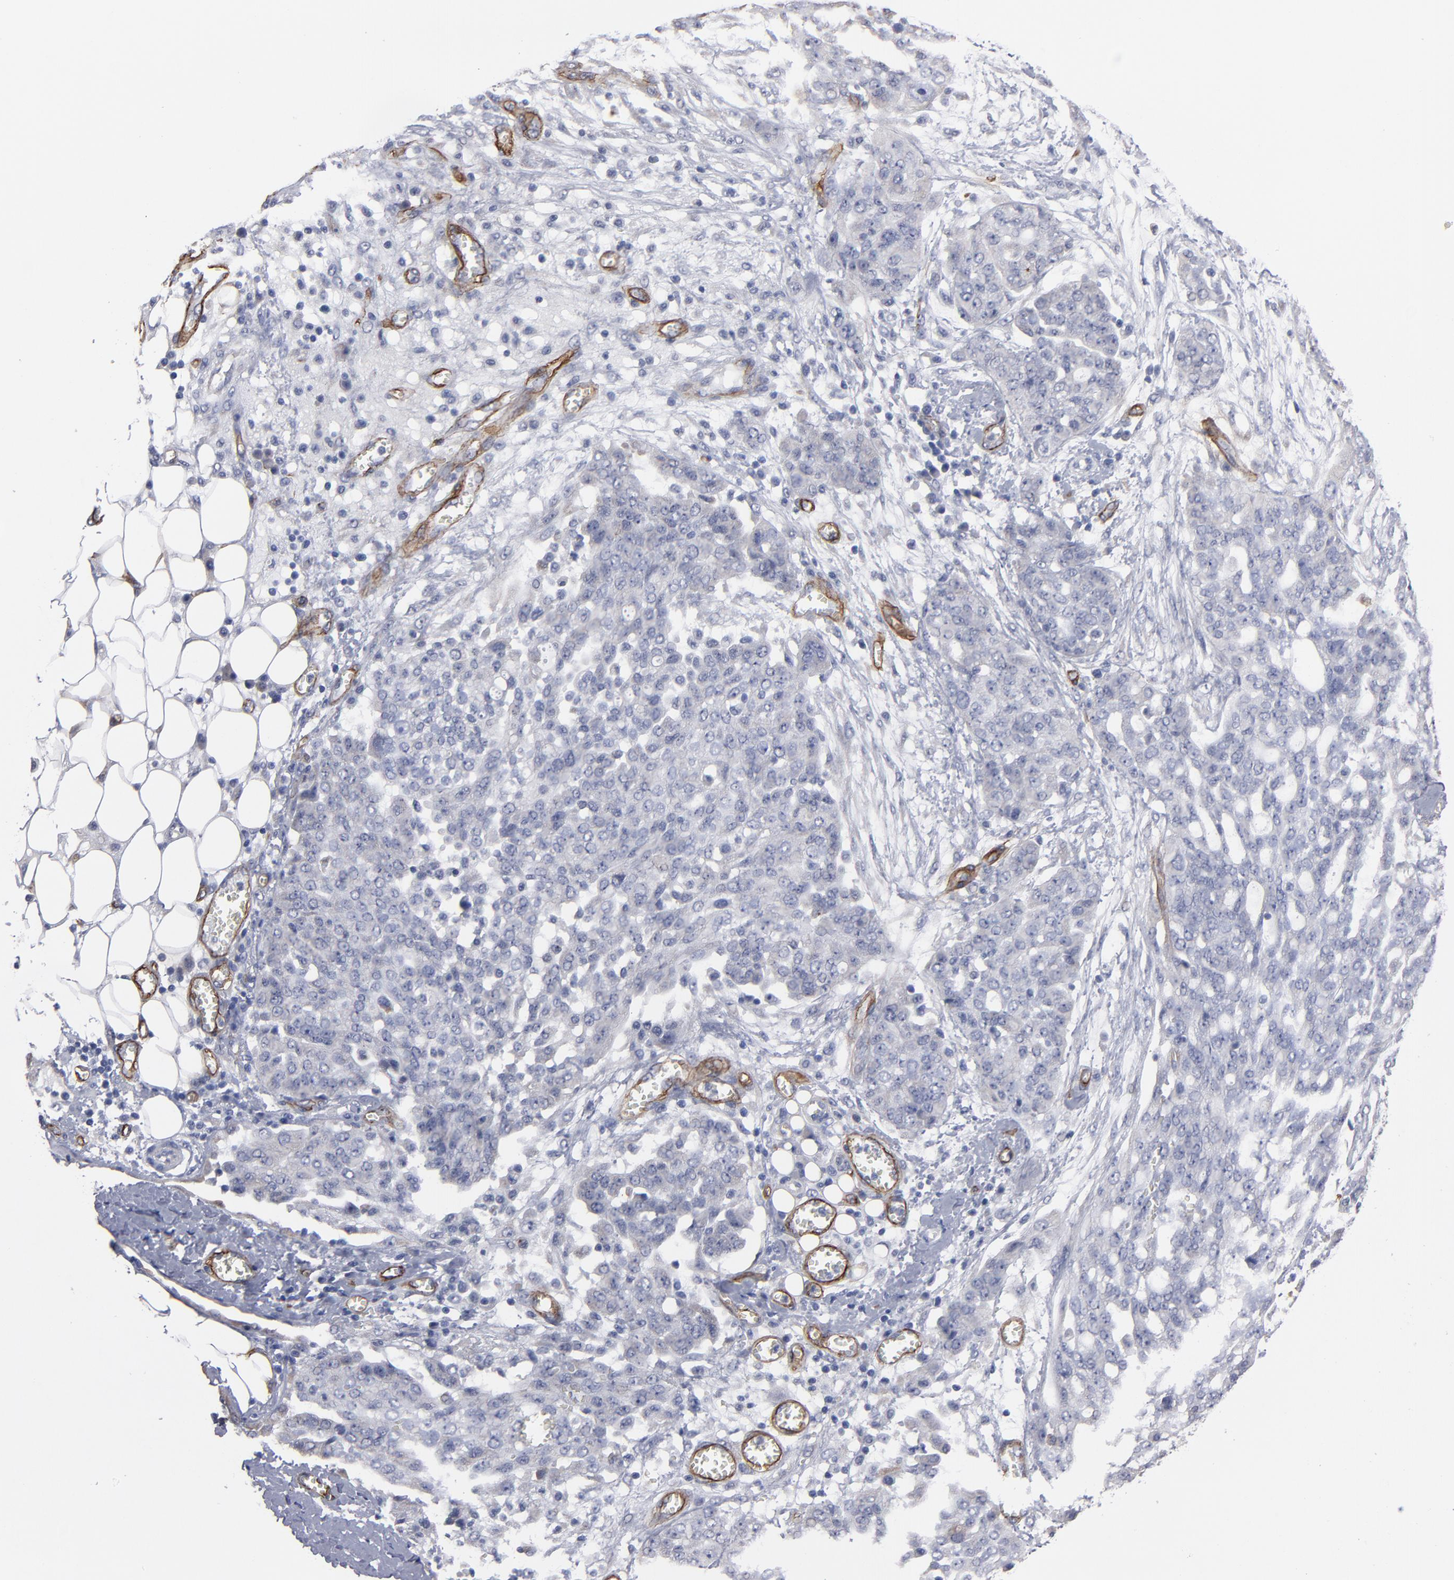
{"staining": {"intensity": "negative", "quantity": "none", "location": "none"}, "tissue": "ovarian cancer", "cell_type": "Tumor cells", "image_type": "cancer", "snomed": [{"axis": "morphology", "description": "Cystadenocarcinoma, serous, NOS"}, {"axis": "topography", "description": "Soft tissue"}, {"axis": "topography", "description": "Ovary"}], "caption": "The immunohistochemistry (IHC) image has no significant expression in tumor cells of ovarian cancer (serous cystadenocarcinoma) tissue. (Stains: DAB (3,3'-diaminobenzidine) immunohistochemistry with hematoxylin counter stain, Microscopy: brightfield microscopy at high magnification).", "gene": "ZNF175", "patient": {"sex": "female", "age": 57}}